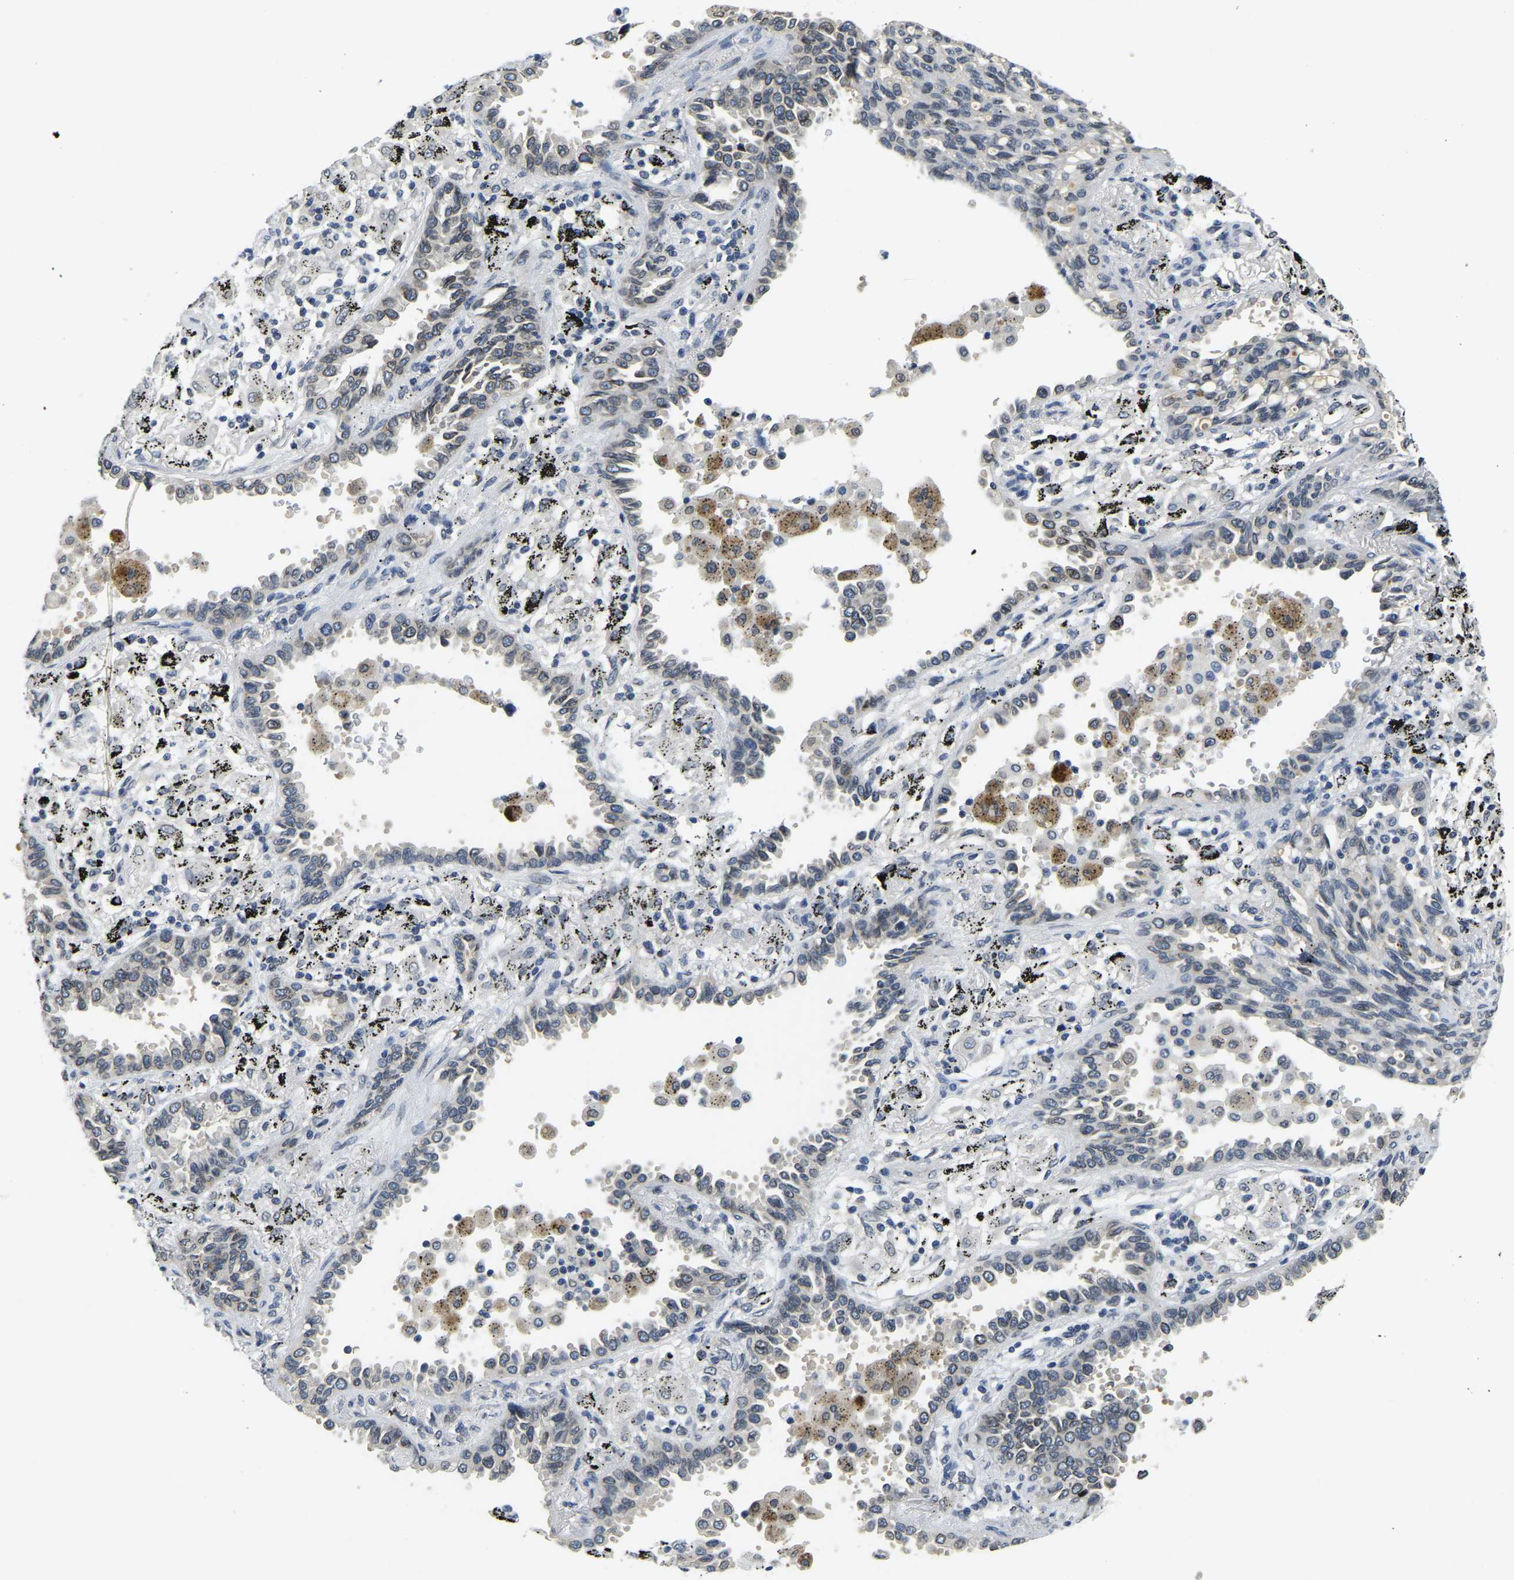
{"staining": {"intensity": "weak", "quantity": "<25%", "location": "cytoplasmic/membranous,nuclear"}, "tissue": "lung cancer", "cell_type": "Tumor cells", "image_type": "cancer", "snomed": [{"axis": "morphology", "description": "Normal tissue, NOS"}, {"axis": "morphology", "description": "Adenocarcinoma, NOS"}, {"axis": "topography", "description": "Lung"}], "caption": "Immunohistochemical staining of human lung adenocarcinoma exhibits no significant positivity in tumor cells.", "gene": "RANBP2", "patient": {"sex": "male", "age": 59}}